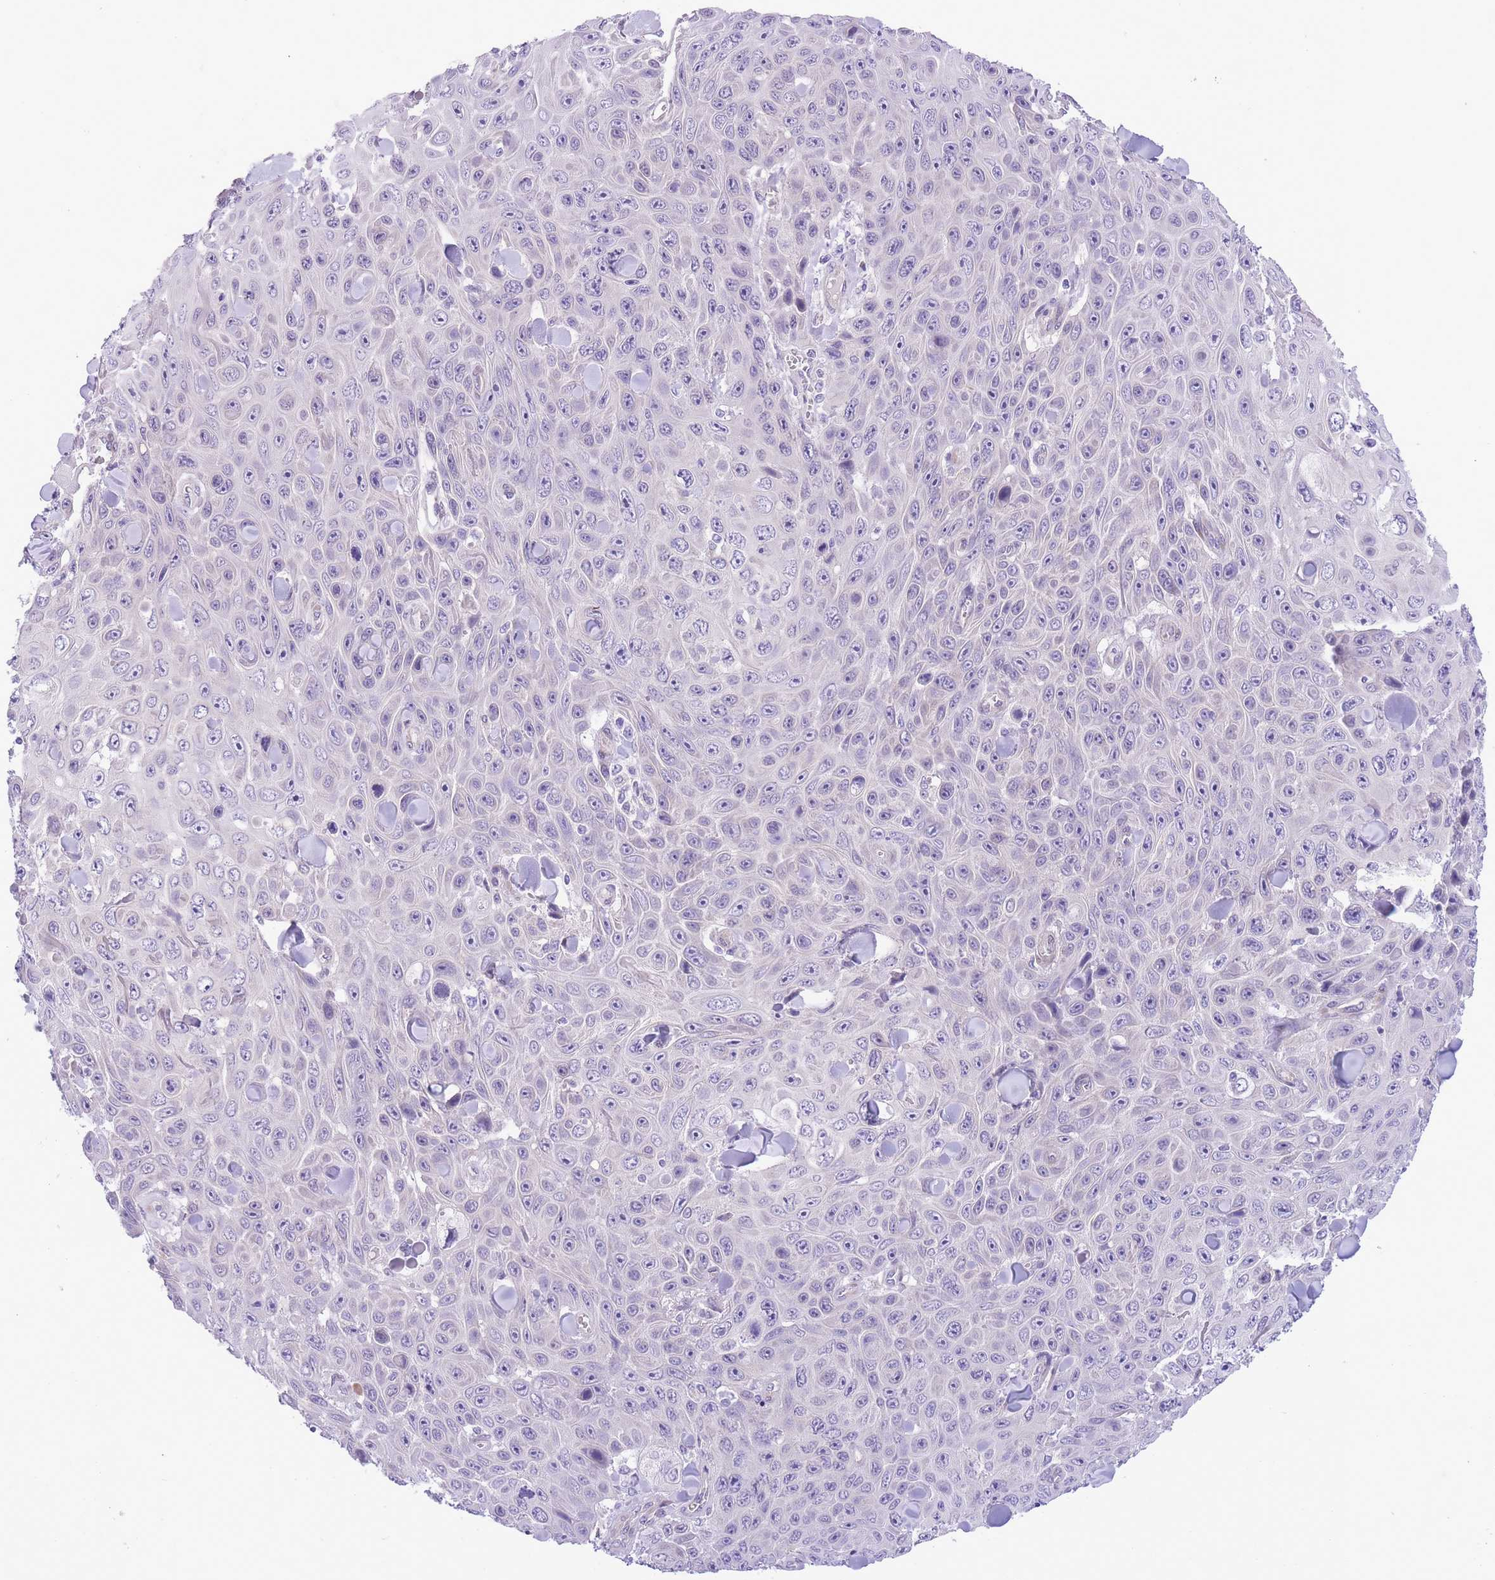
{"staining": {"intensity": "negative", "quantity": "none", "location": "none"}, "tissue": "skin cancer", "cell_type": "Tumor cells", "image_type": "cancer", "snomed": [{"axis": "morphology", "description": "Squamous cell carcinoma, NOS"}, {"axis": "topography", "description": "Skin"}], "caption": "Immunohistochemistry of human squamous cell carcinoma (skin) exhibits no positivity in tumor cells.", "gene": "WWOX", "patient": {"sex": "male", "age": 82}}